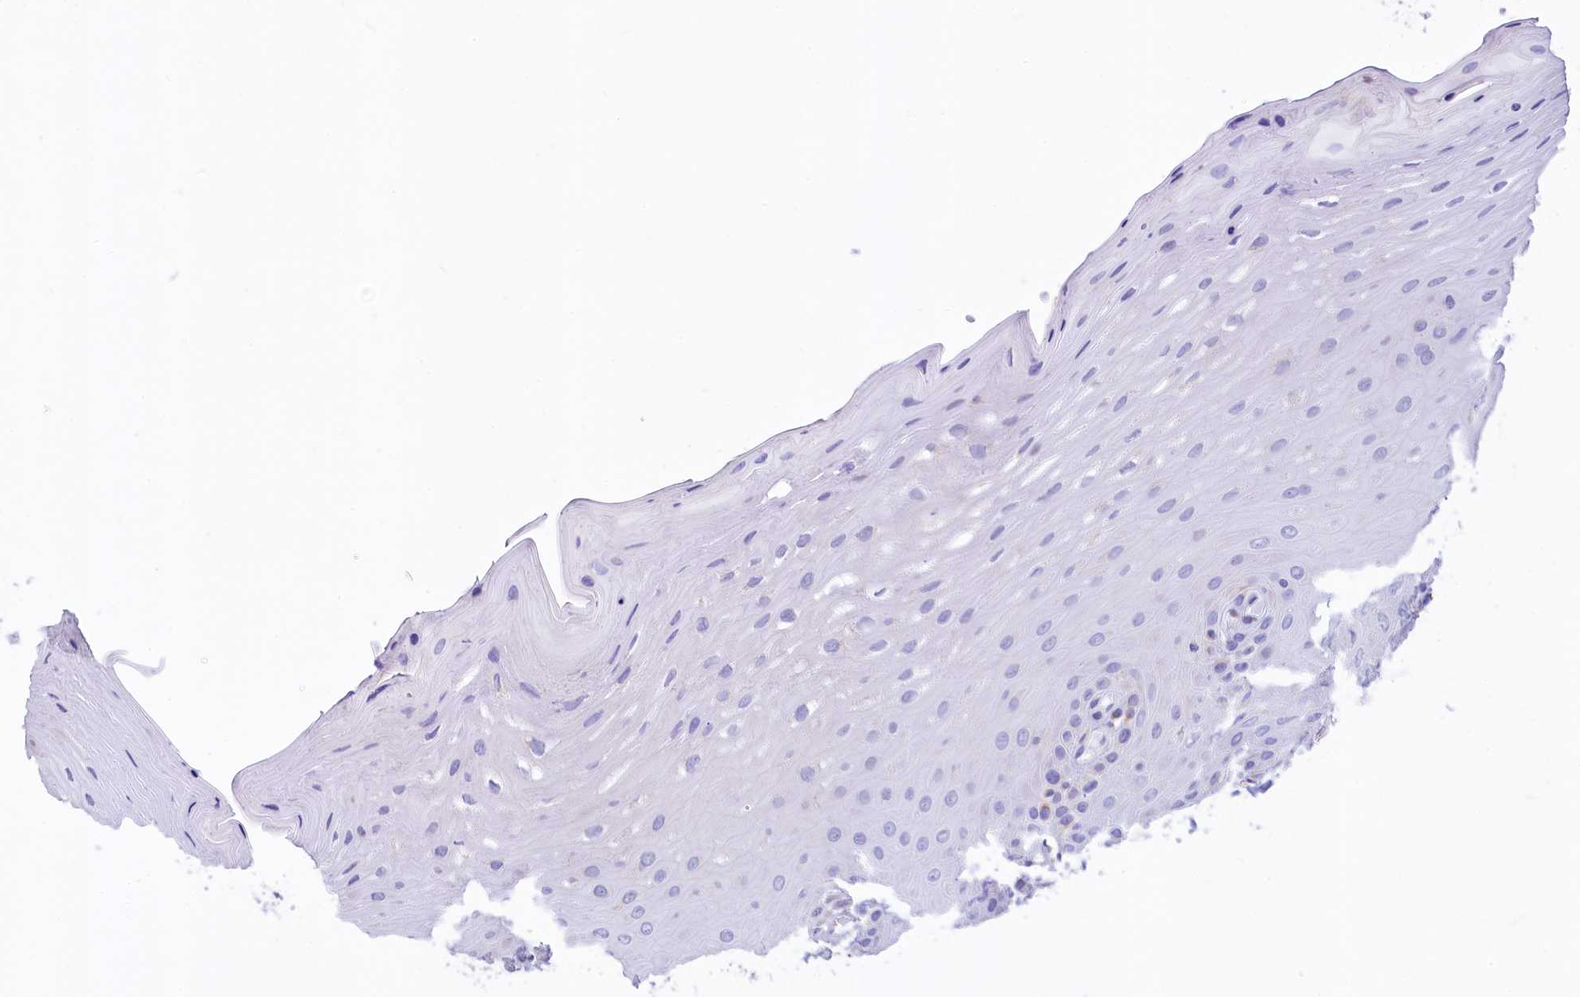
{"staining": {"intensity": "negative", "quantity": "none", "location": "none"}, "tissue": "oral mucosa", "cell_type": "Squamous epithelial cells", "image_type": "normal", "snomed": [{"axis": "morphology", "description": "Normal tissue, NOS"}, {"axis": "topography", "description": "Oral tissue"}], "caption": "Immunohistochemistry (IHC) image of normal human oral mucosa stained for a protein (brown), which shows no expression in squamous epithelial cells.", "gene": "VWCE", "patient": {"sex": "female", "age": 39}}